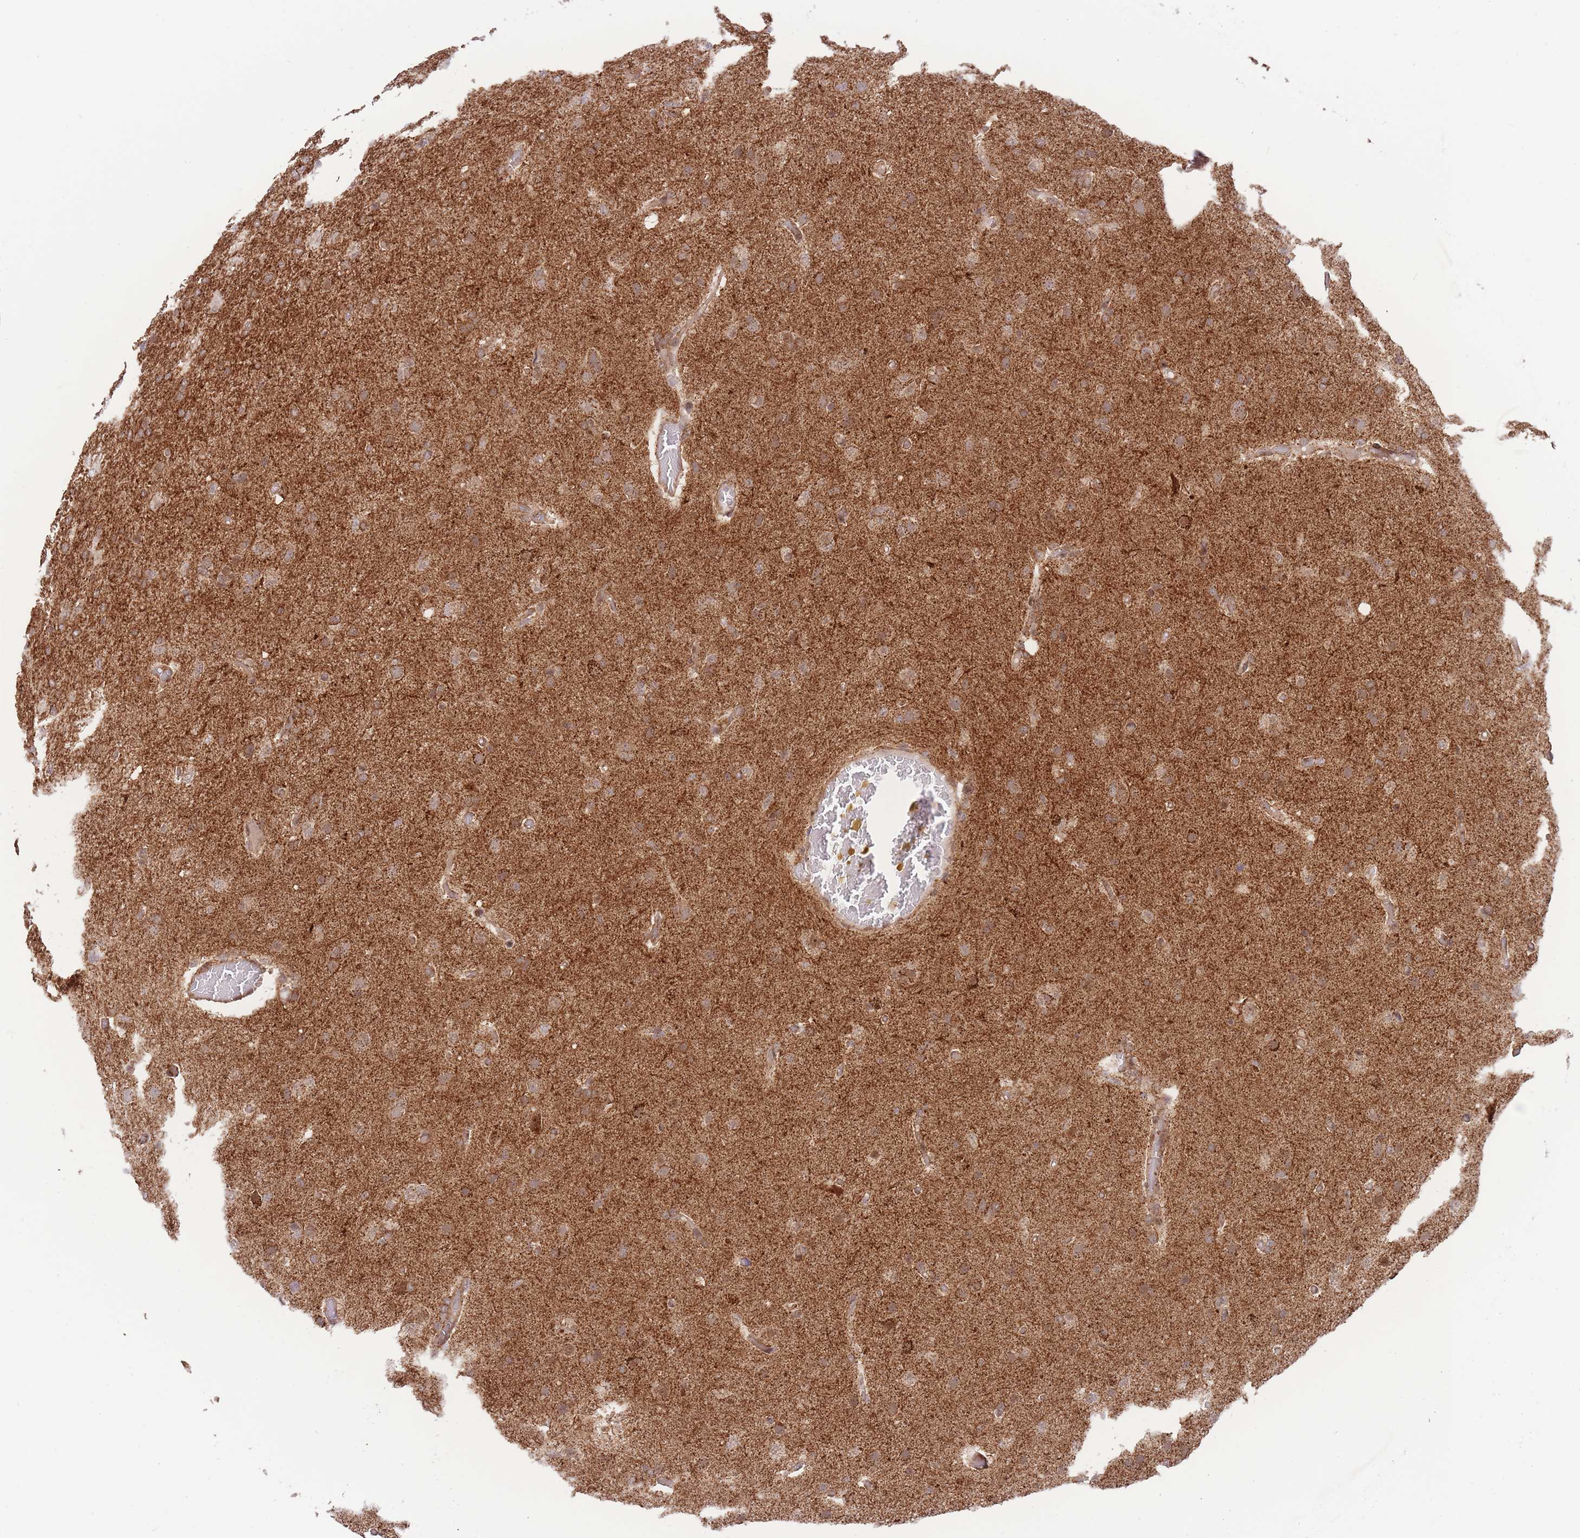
{"staining": {"intensity": "moderate", "quantity": ">75%", "location": "cytoplasmic/membranous"}, "tissue": "glioma", "cell_type": "Tumor cells", "image_type": "cancer", "snomed": [{"axis": "morphology", "description": "Glioma, malignant, High grade"}, {"axis": "topography", "description": "Brain"}], "caption": "A micrograph of human malignant glioma (high-grade) stained for a protein shows moderate cytoplasmic/membranous brown staining in tumor cells.", "gene": "BOD1L1", "patient": {"sex": "female", "age": 74}}